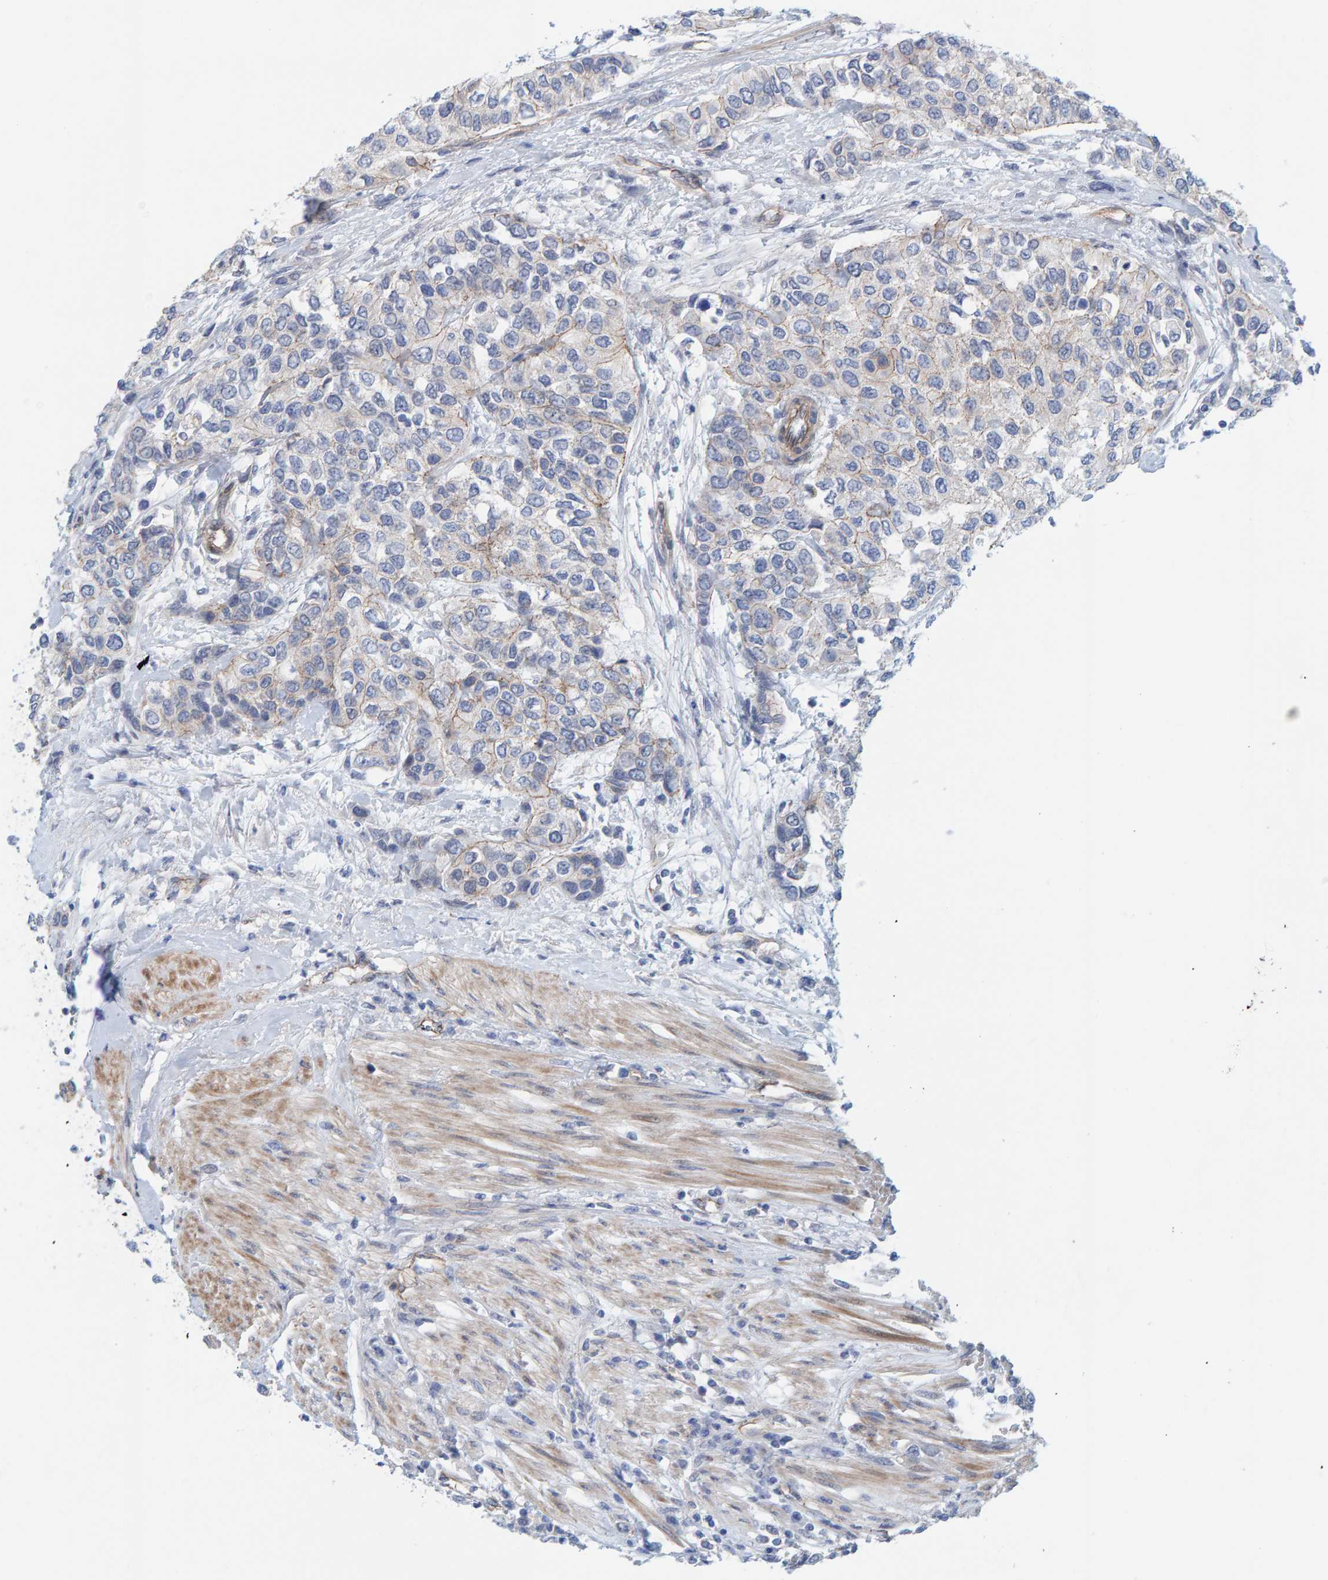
{"staining": {"intensity": "negative", "quantity": "none", "location": "none"}, "tissue": "urothelial cancer", "cell_type": "Tumor cells", "image_type": "cancer", "snomed": [{"axis": "morphology", "description": "Urothelial carcinoma, High grade"}, {"axis": "topography", "description": "Urinary bladder"}], "caption": "This micrograph is of urothelial cancer stained with immunohistochemistry (IHC) to label a protein in brown with the nuclei are counter-stained blue. There is no expression in tumor cells.", "gene": "KRBA2", "patient": {"sex": "female", "age": 56}}